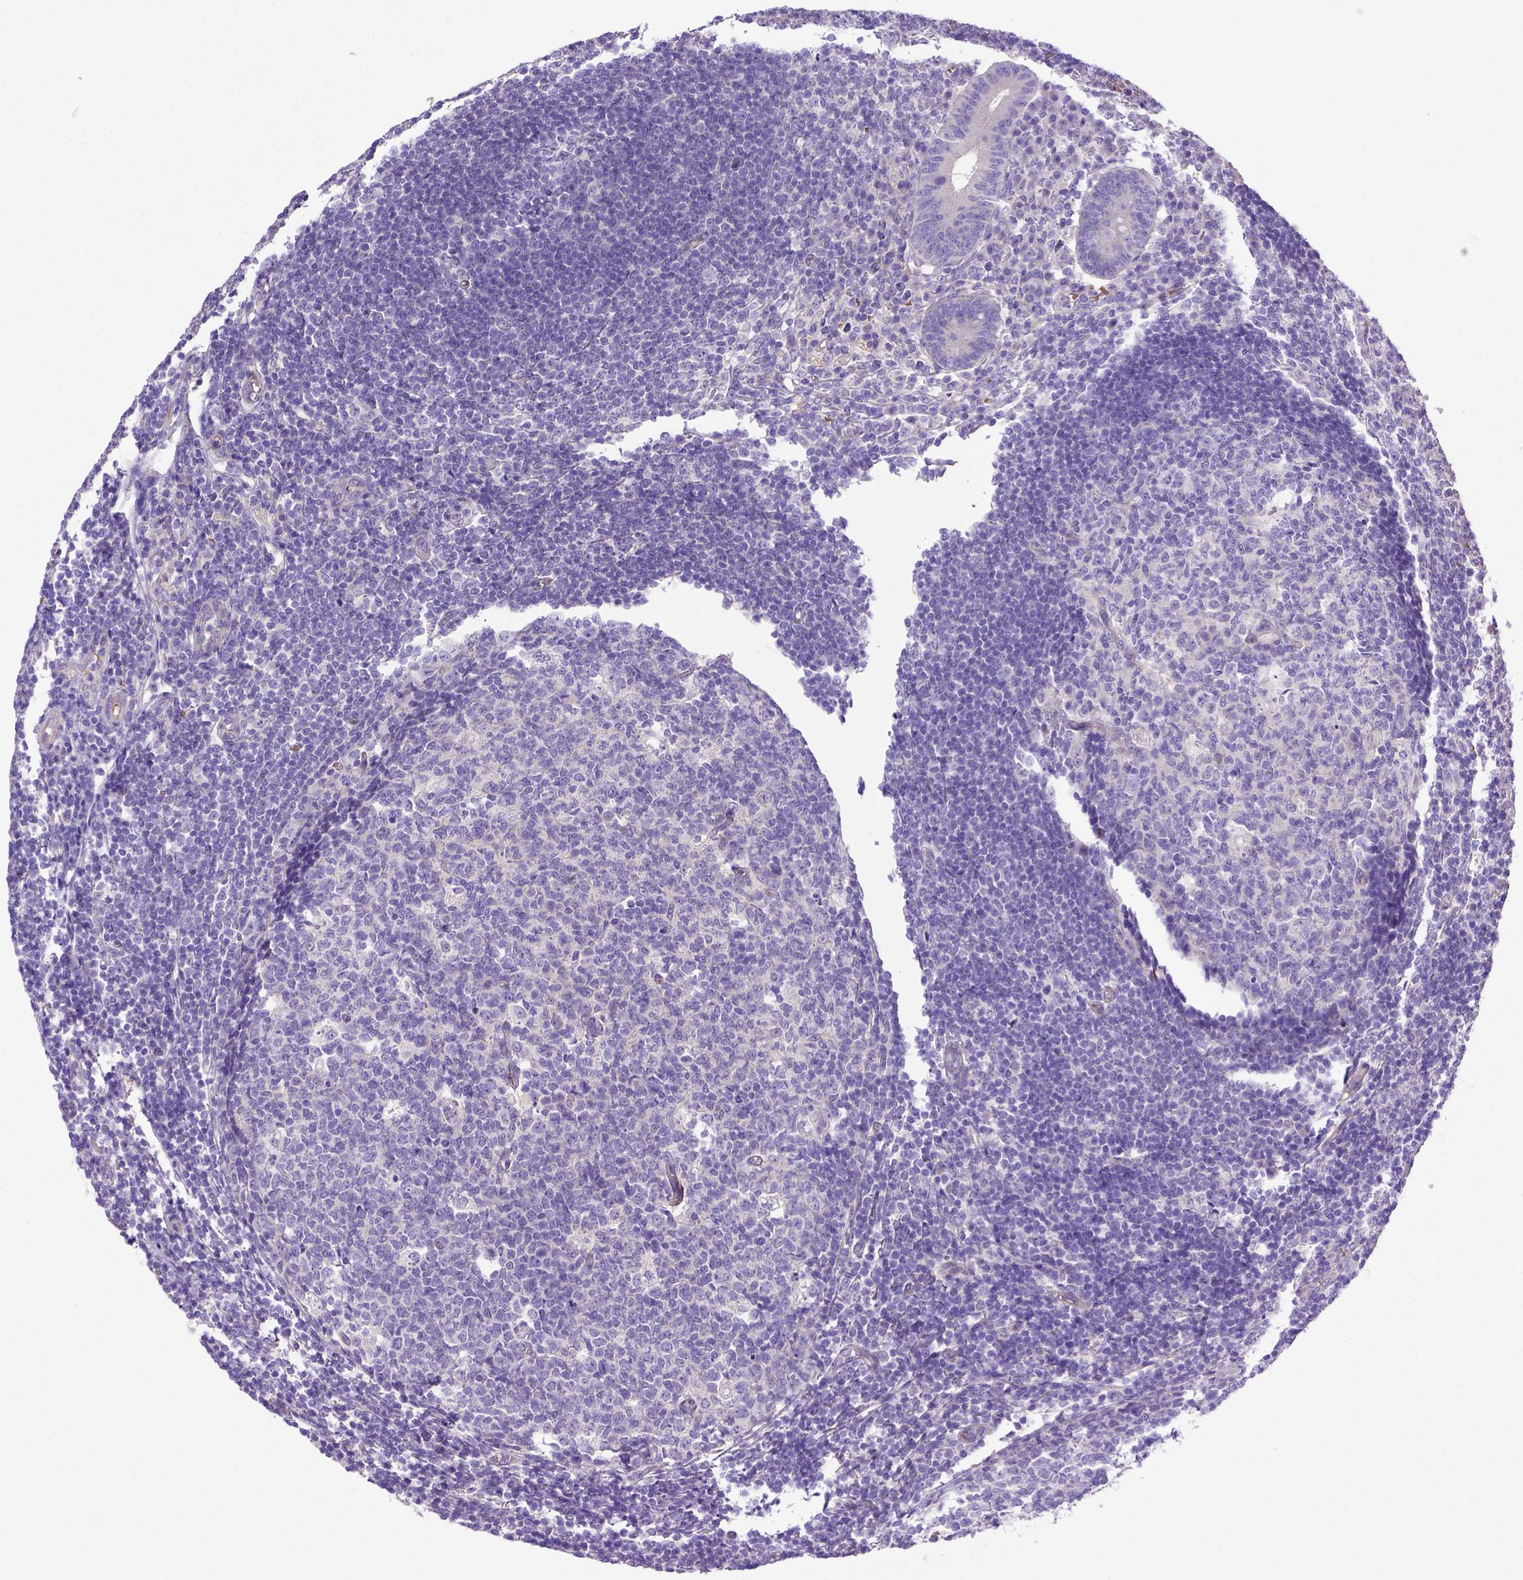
{"staining": {"intensity": "negative", "quantity": "none", "location": "none"}, "tissue": "appendix", "cell_type": "Glandular cells", "image_type": "normal", "snomed": [{"axis": "morphology", "description": "Normal tissue, NOS"}, {"axis": "topography", "description": "Appendix"}], "caption": "Protein analysis of normal appendix reveals no significant staining in glandular cells. (DAB (3,3'-diaminobenzidine) immunohistochemistry, high magnification).", "gene": "ADAM12", "patient": {"sex": "male", "age": 18}}